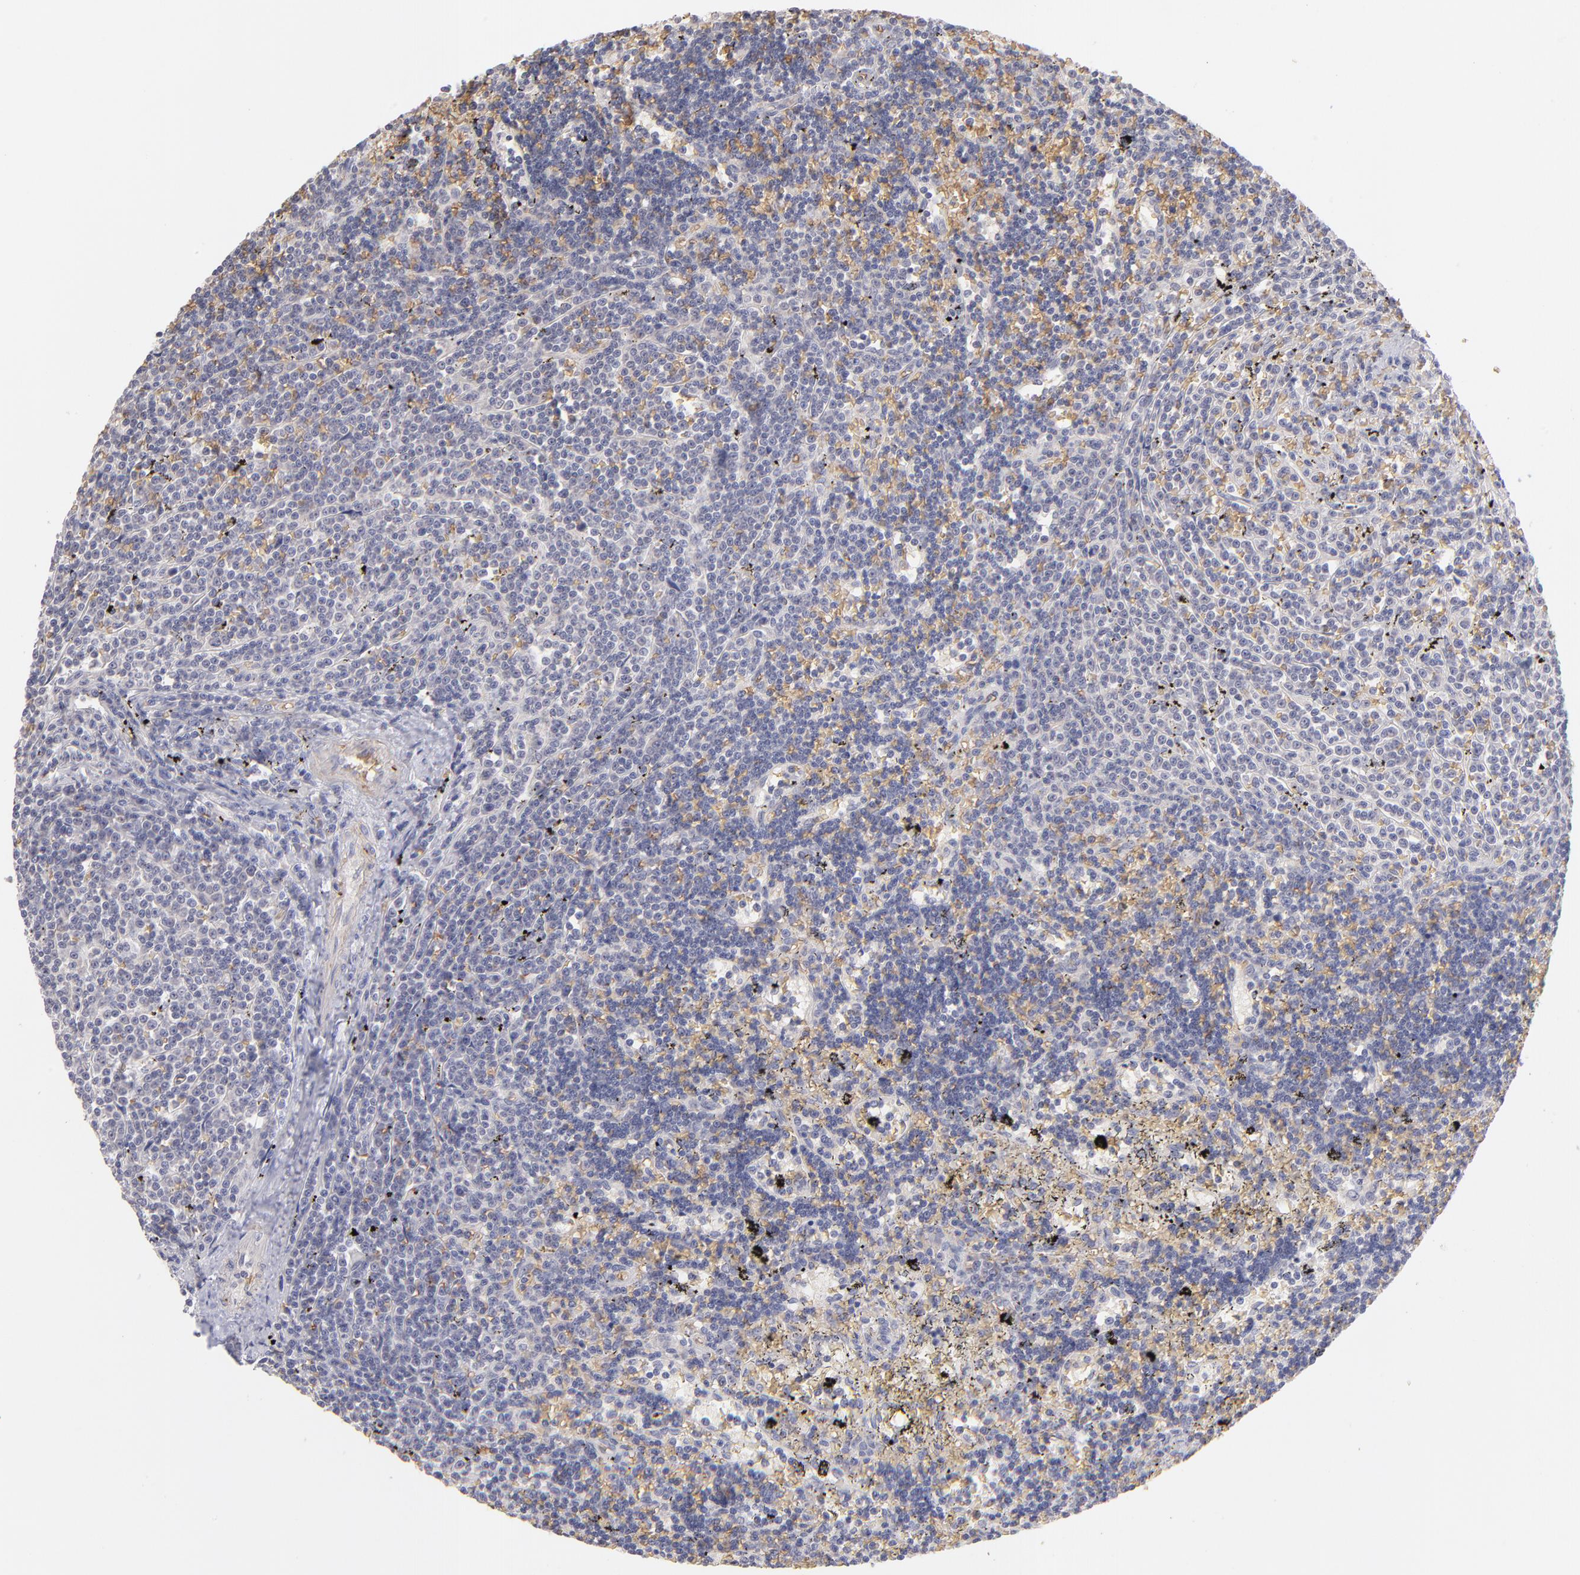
{"staining": {"intensity": "negative", "quantity": "none", "location": "none"}, "tissue": "lymphoma", "cell_type": "Tumor cells", "image_type": "cancer", "snomed": [{"axis": "morphology", "description": "Malignant lymphoma, non-Hodgkin's type, Low grade"}, {"axis": "topography", "description": "Spleen"}], "caption": "DAB immunohistochemical staining of lymphoma reveals no significant positivity in tumor cells.", "gene": "F13B", "patient": {"sex": "male", "age": 60}}